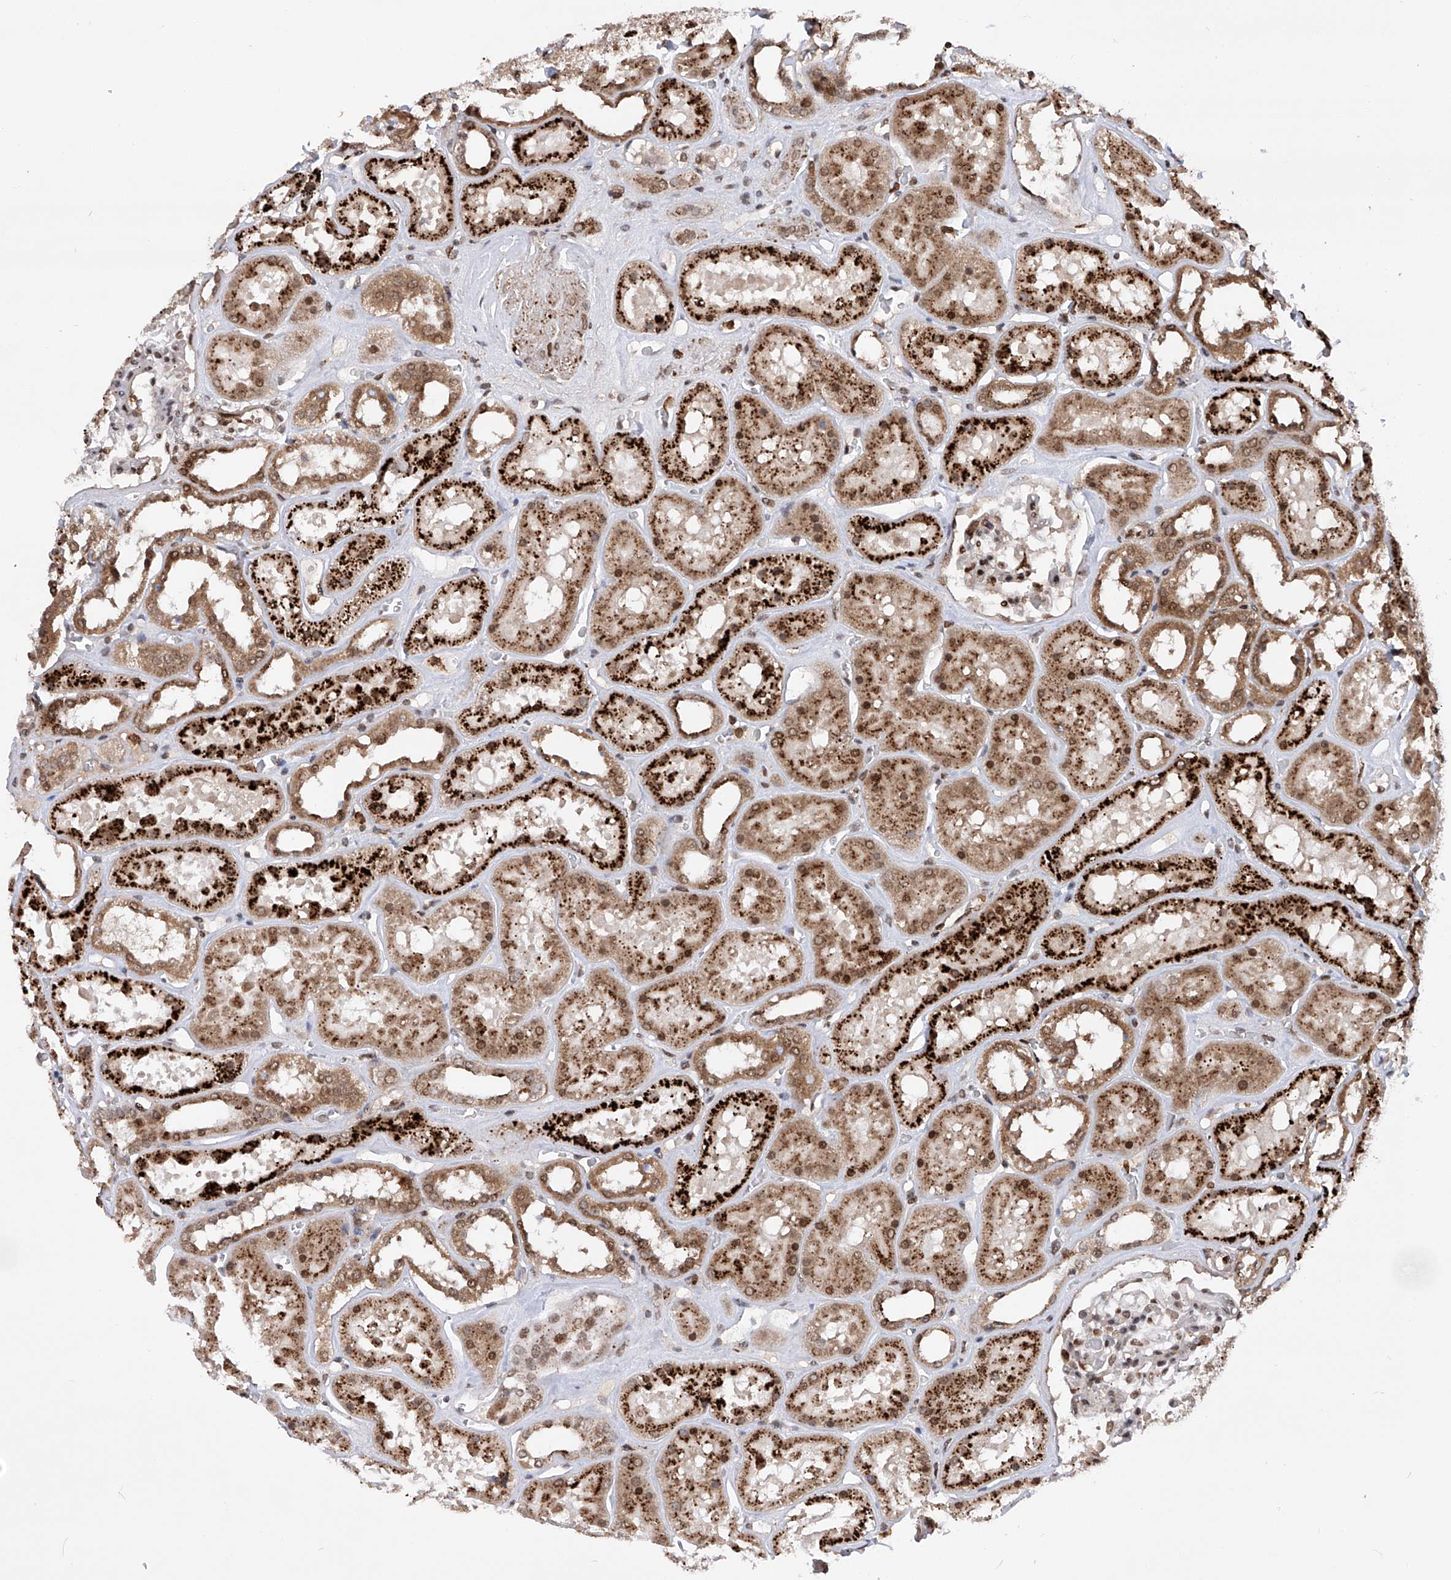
{"staining": {"intensity": "strong", "quantity": "25%-75%", "location": "nuclear"}, "tissue": "kidney", "cell_type": "Cells in glomeruli", "image_type": "normal", "snomed": [{"axis": "morphology", "description": "Normal tissue, NOS"}, {"axis": "topography", "description": "Kidney"}], "caption": "This is an image of immunohistochemistry staining of unremarkable kidney, which shows strong staining in the nuclear of cells in glomeruli.", "gene": "ZNF280D", "patient": {"sex": "female", "age": 41}}